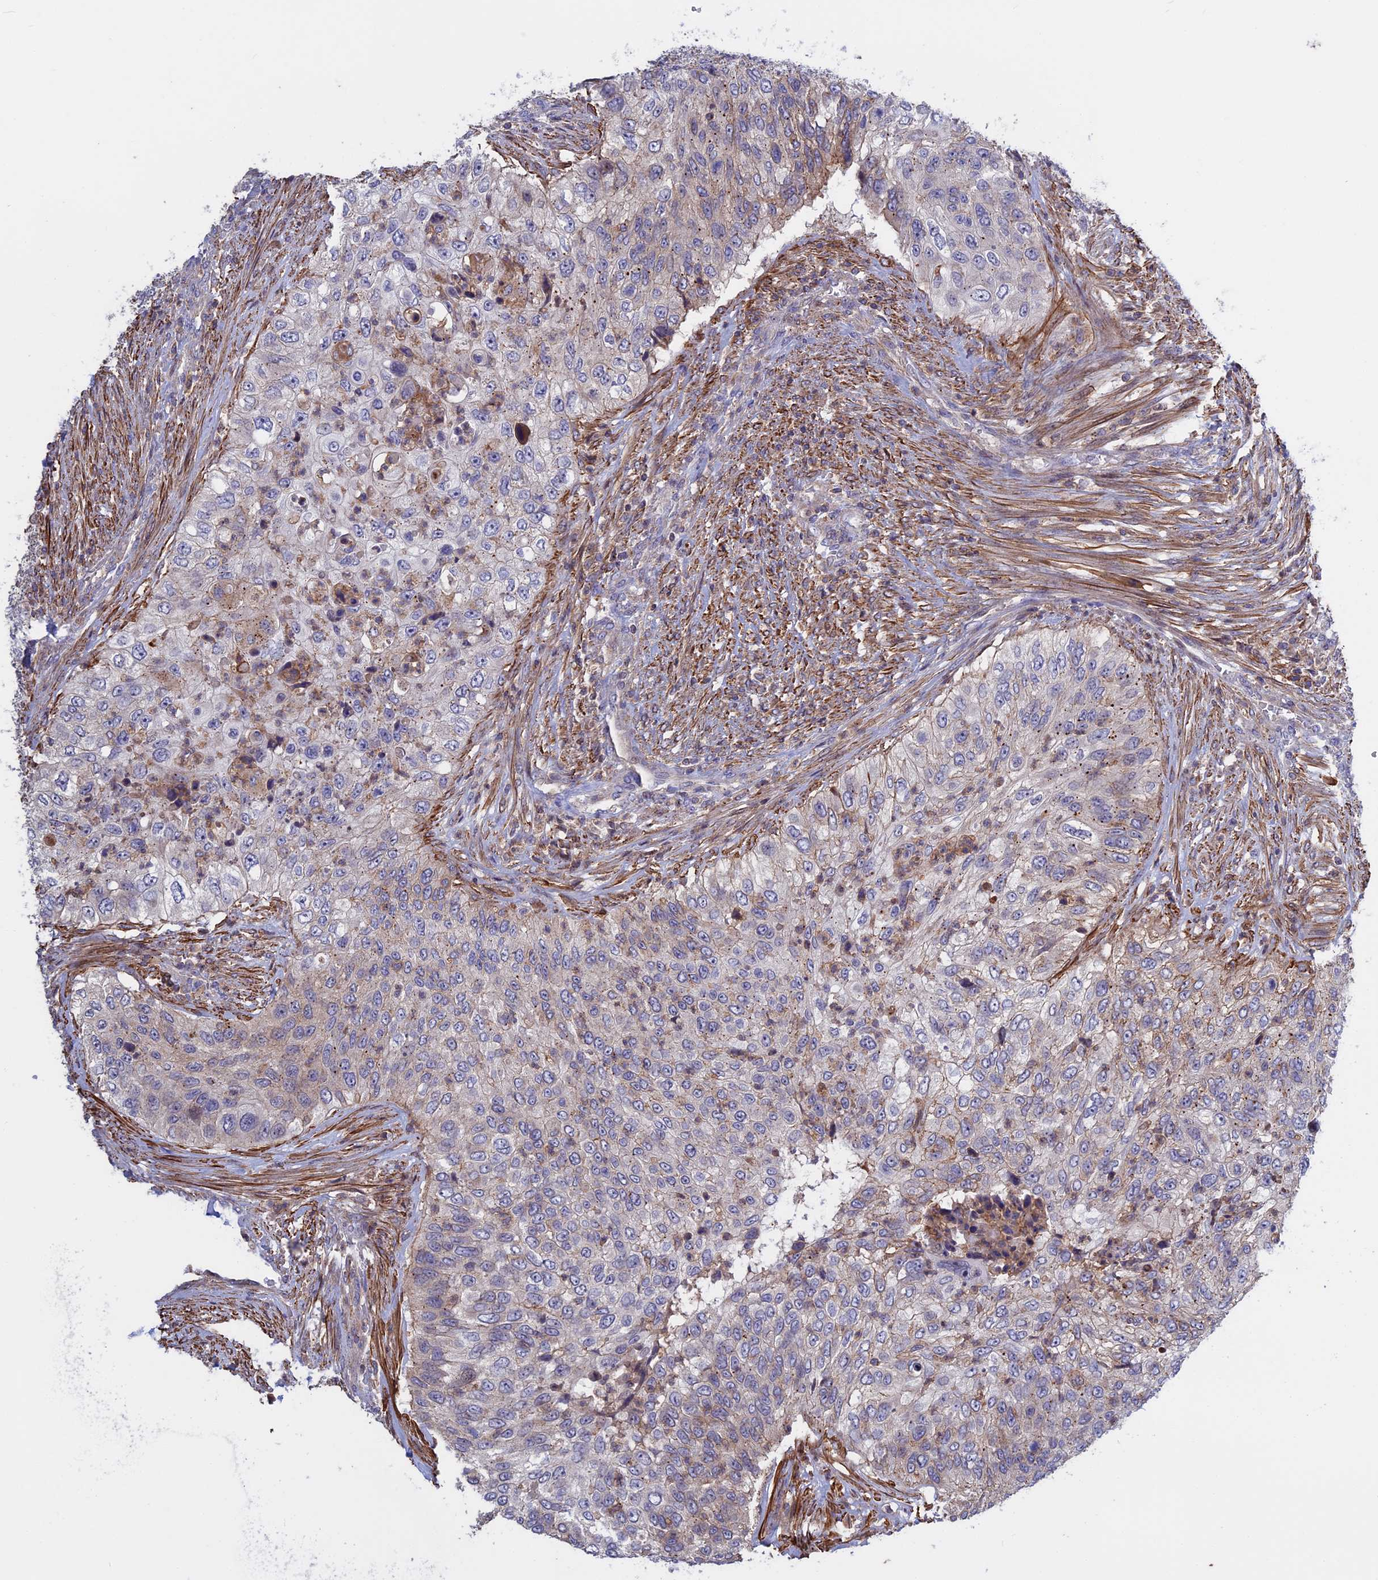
{"staining": {"intensity": "weak", "quantity": "<25%", "location": "cytoplasmic/membranous"}, "tissue": "urothelial cancer", "cell_type": "Tumor cells", "image_type": "cancer", "snomed": [{"axis": "morphology", "description": "Urothelial carcinoma, High grade"}, {"axis": "topography", "description": "Urinary bladder"}], "caption": "An immunohistochemistry image of high-grade urothelial carcinoma is shown. There is no staining in tumor cells of high-grade urothelial carcinoma.", "gene": "LYPD5", "patient": {"sex": "female", "age": 60}}